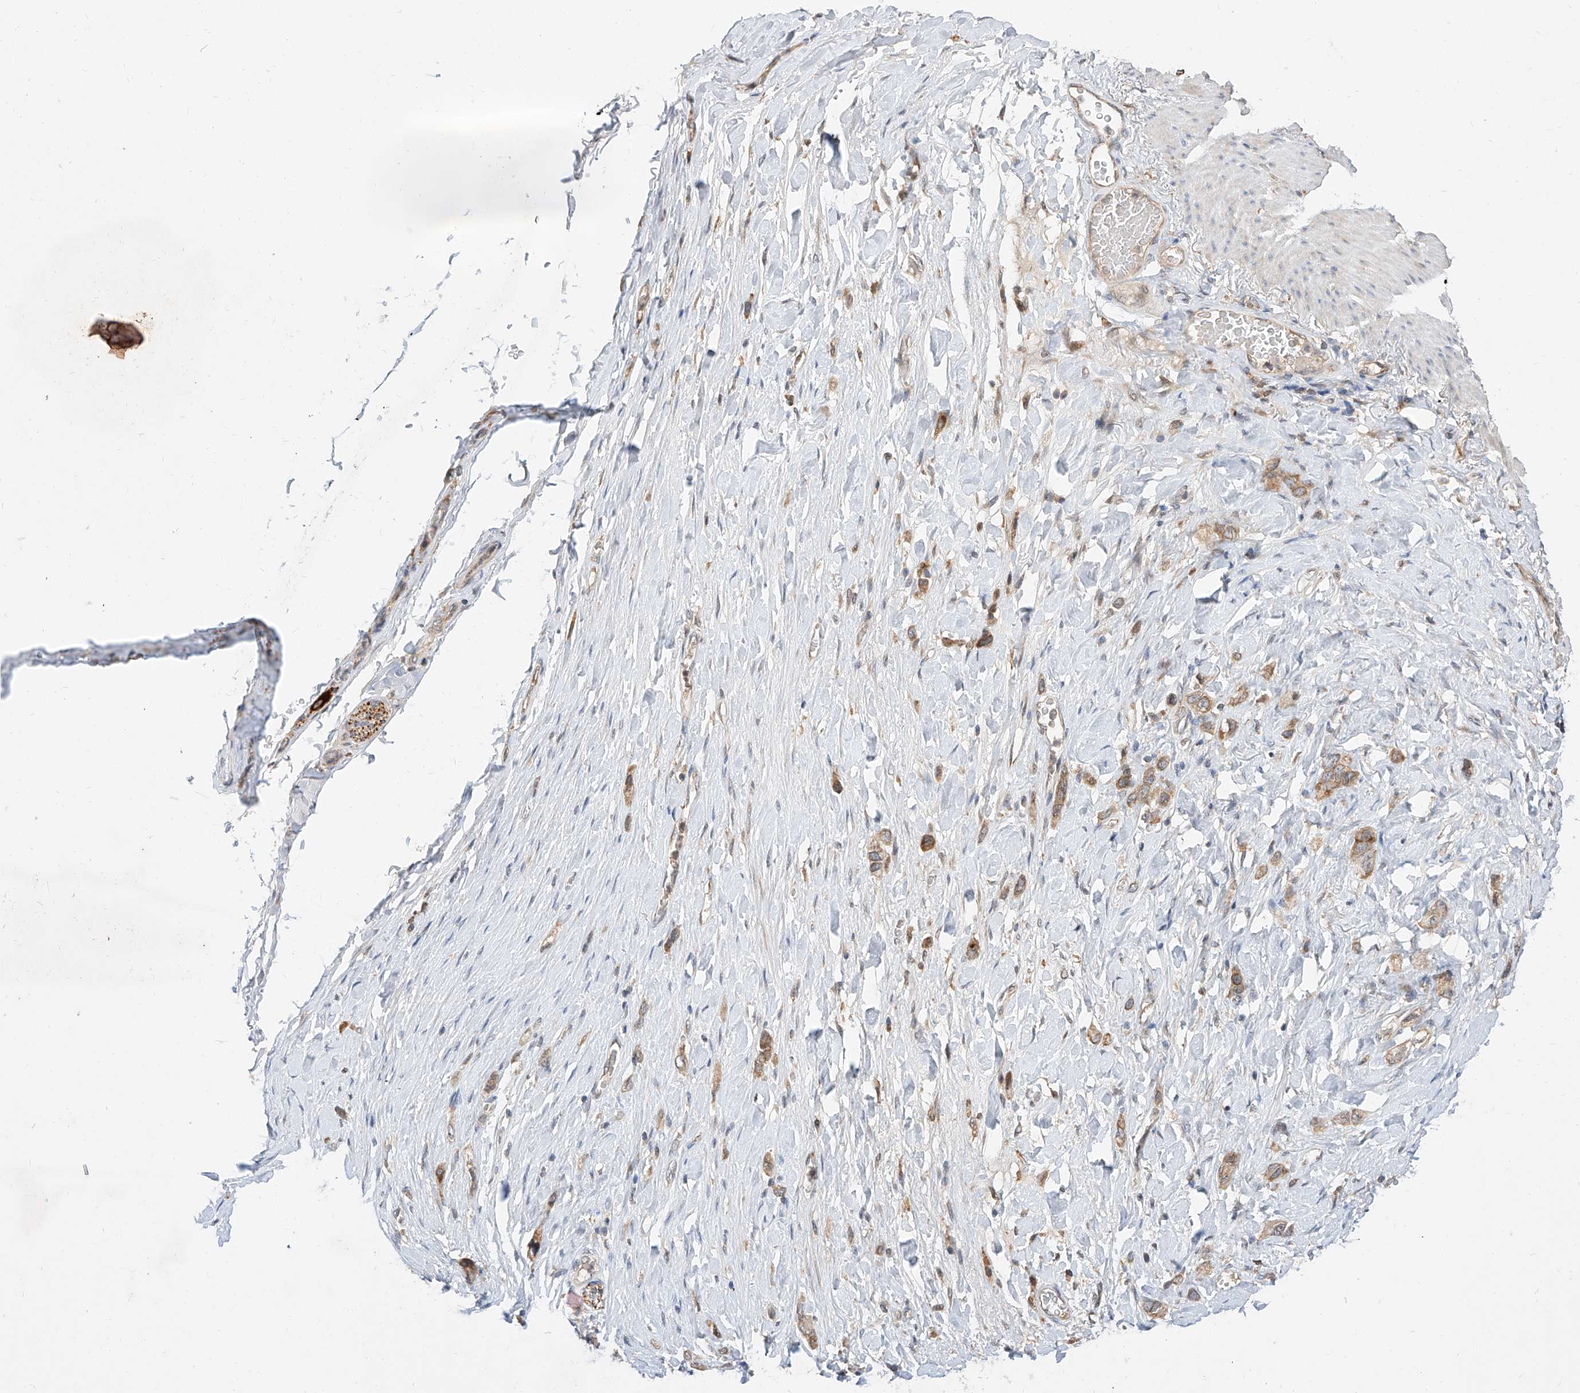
{"staining": {"intensity": "moderate", "quantity": ">75%", "location": "cytoplasmic/membranous"}, "tissue": "stomach cancer", "cell_type": "Tumor cells", "image_type": "cancer", "snomed": [{"axis": "morphology", "description": "Adenocarcinoma, NOS"}, {"axis": "topography", "description": "Stomach"}], "caption": "An image of human stomach cancer stained for a protein displays moderate cytoplasmic/membranous brown staining in tumor cells. The staining is performed using DAB (3,3'-diaminobenzidine) brown chromogen to label protein expression. The nuclei are counter-stained blue using hematoxylin.", "gene": "DIRAS3", "patient": {"sex": "female", "age": 65}}